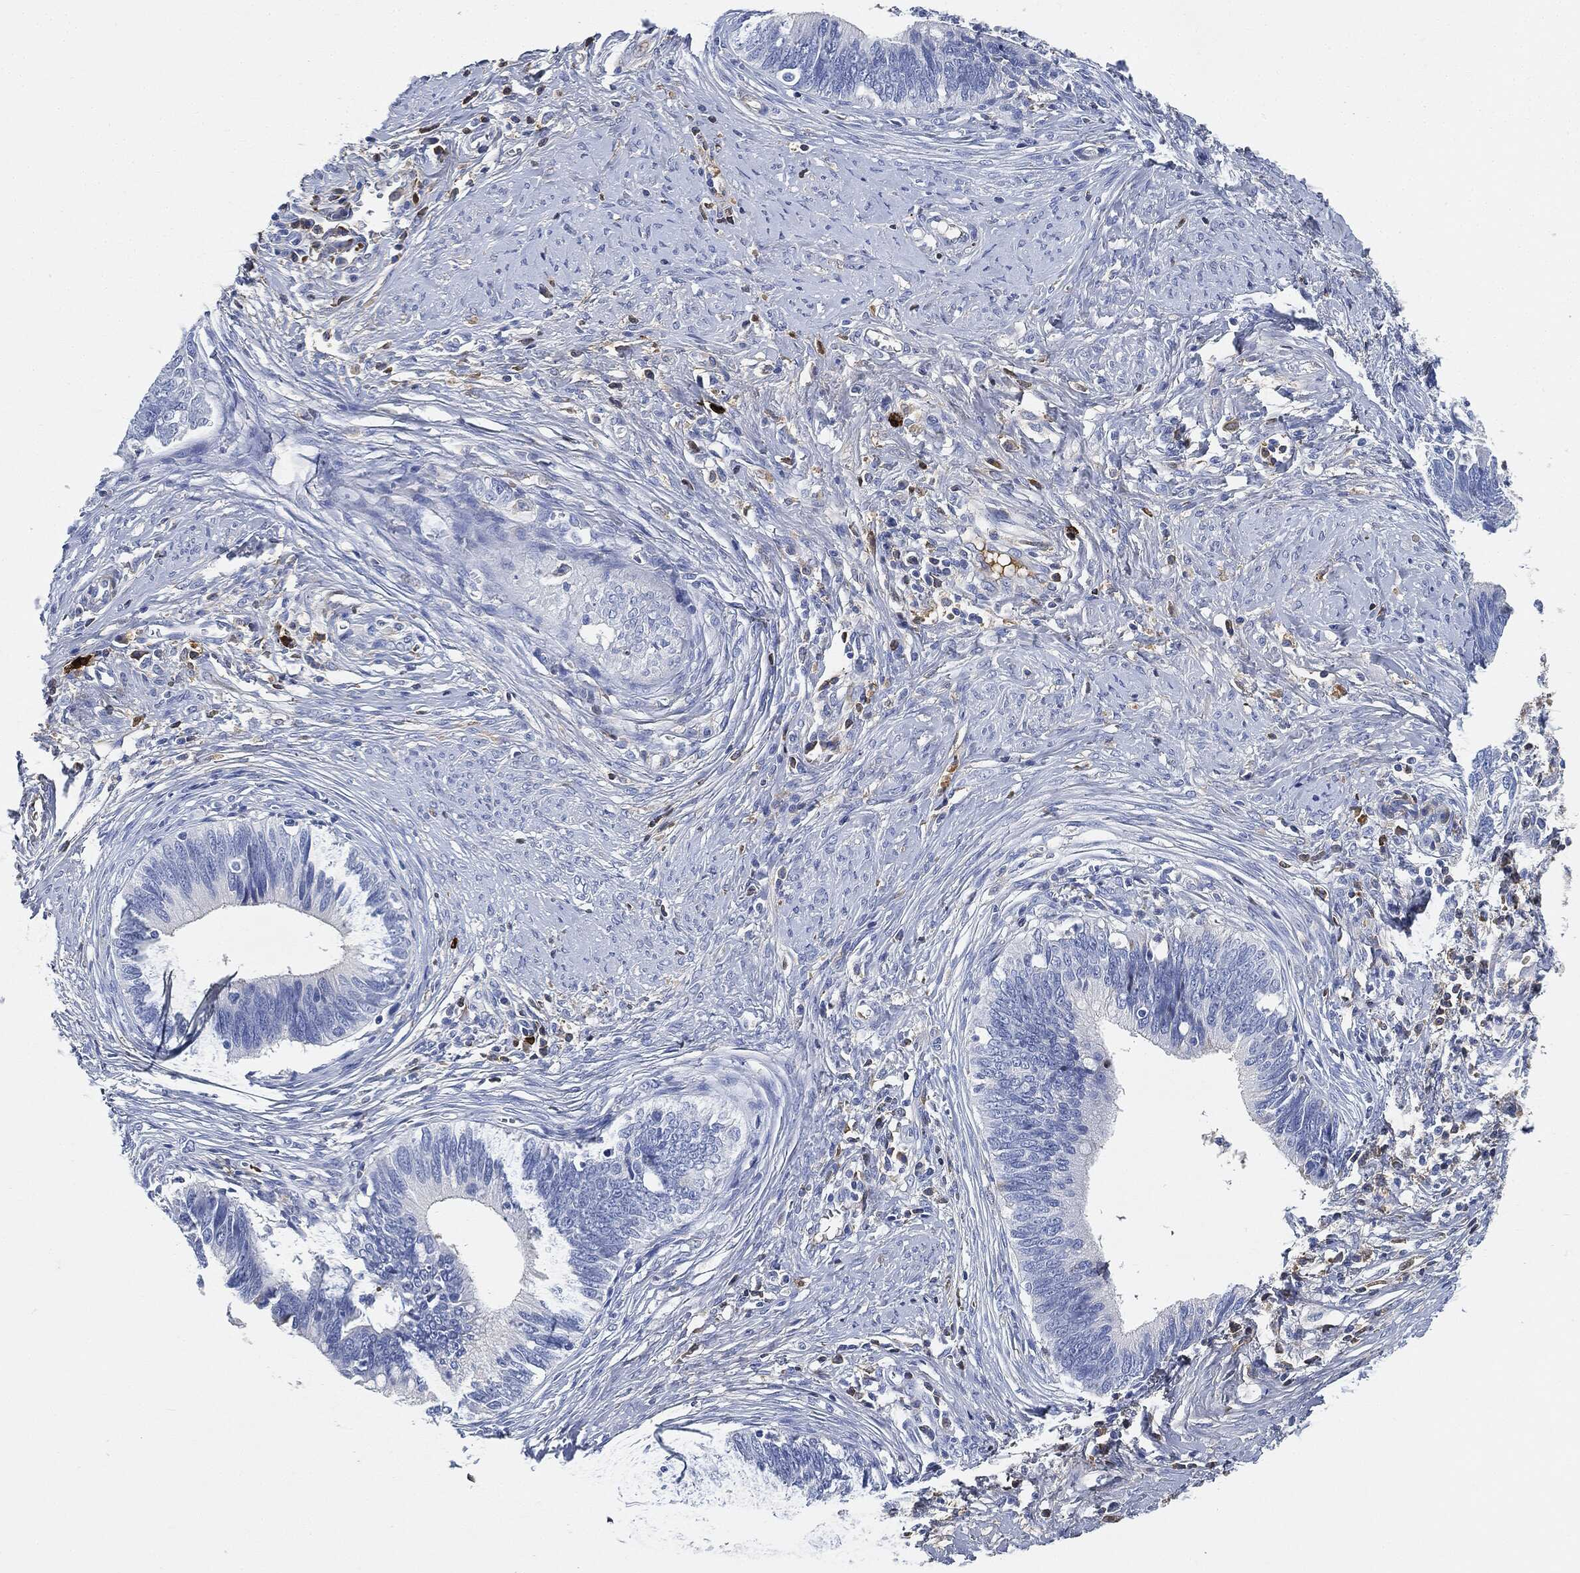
{"staining": {"intensity": "negative", "quantity": "none", "location": "none"}, "tissue": "cervical cancer", "cell_type": "Tumor cells", "image_type": "cancer", "snomed": [{"axis": "morphology", "description": "Adenocarcinoma, NOS"}, {"axis": "topography", "description": "Cervix"}], "caption": "An immunohistochemistry histopathology image of cervical cancer (adenocarcinoma) is shown. There is no staining in tumor cells of cervical cancer (adenocarcinoma).", "gene": "IGLV6-57", "patient": {"sex": "female", "age": 42}}